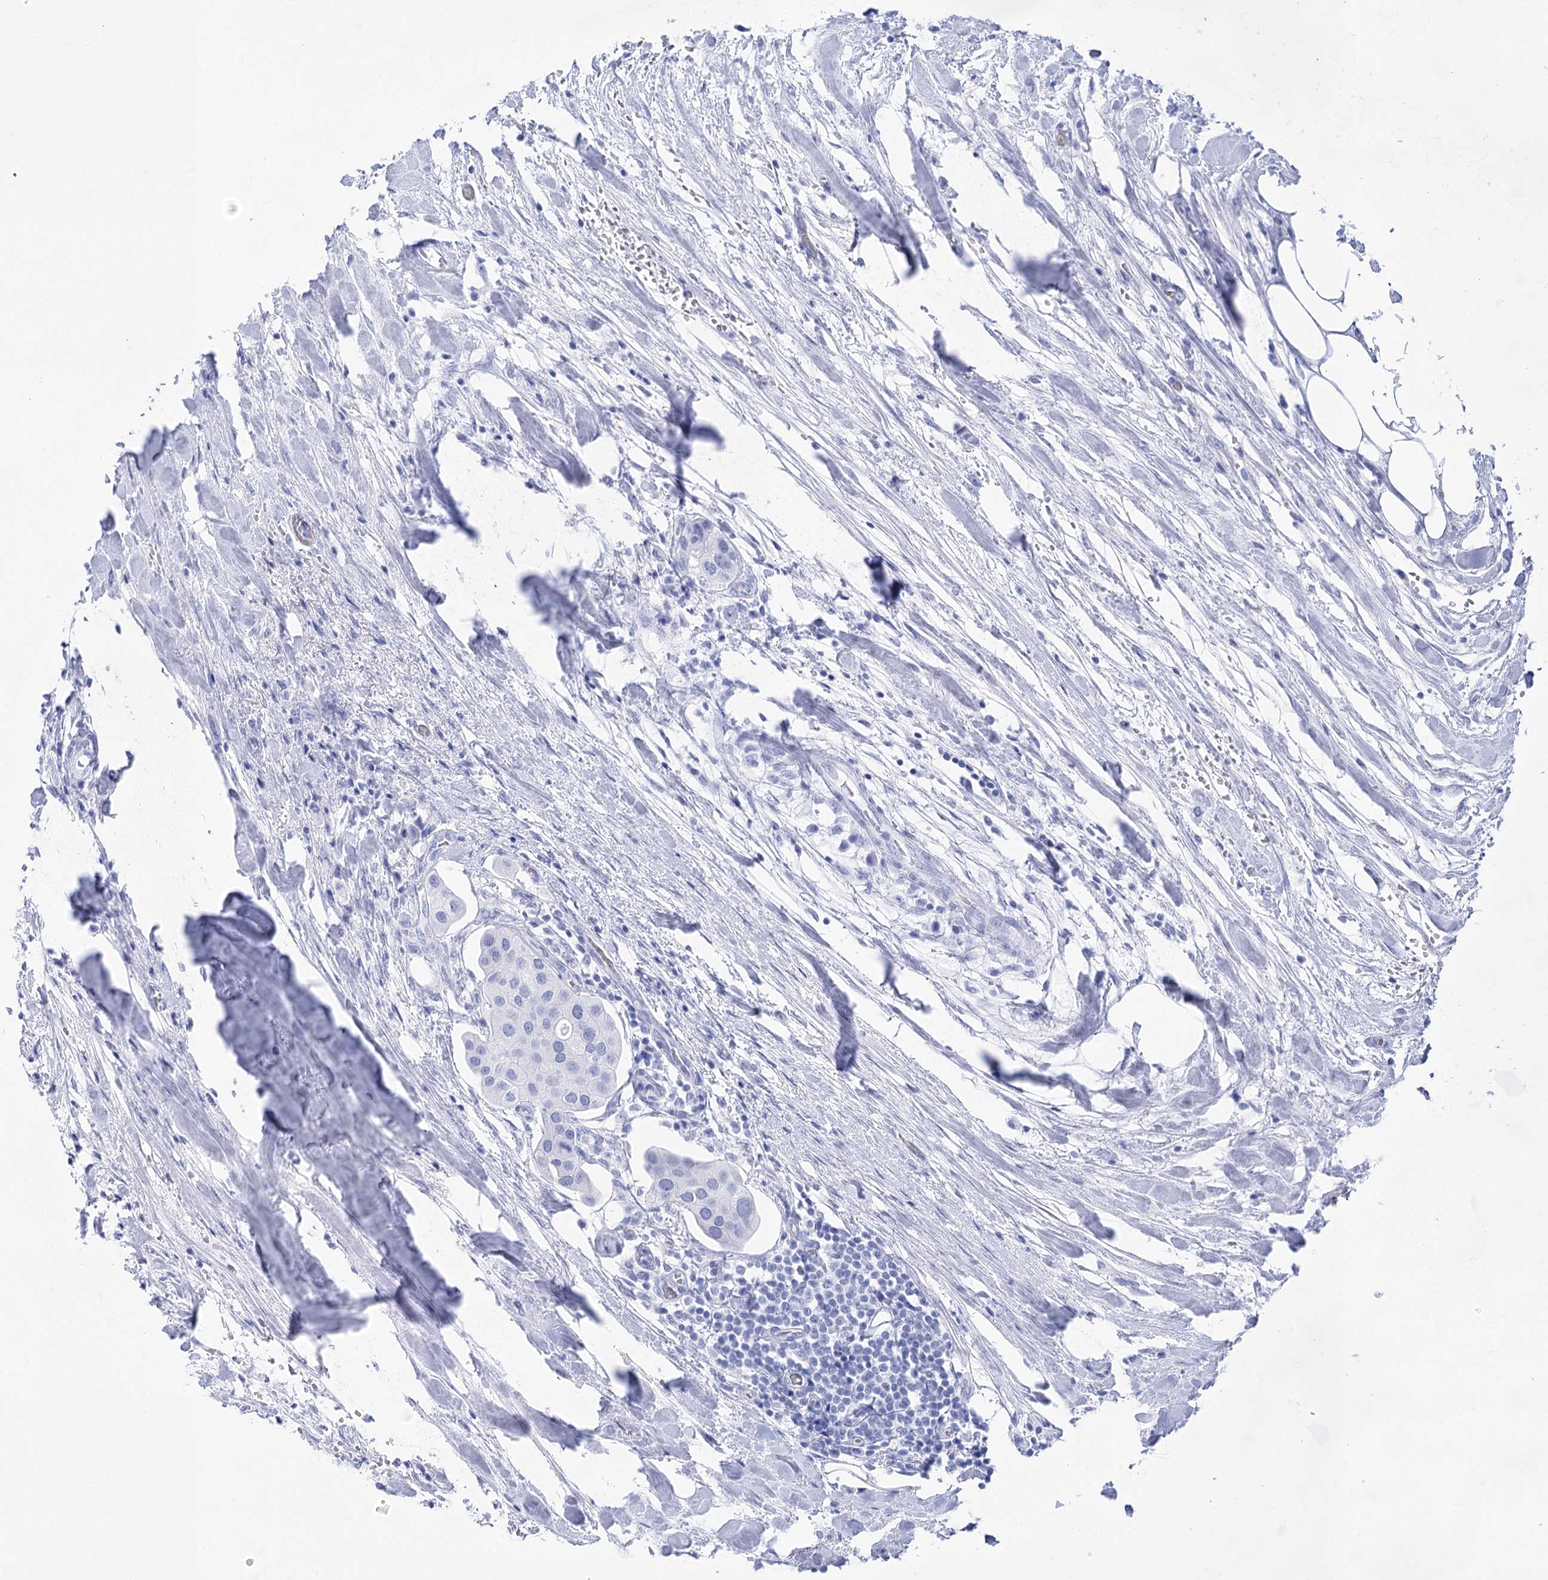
{"staining": {"intensity": "negative", "quantity": "none", "location": "none"}, "tissue": "urothelial cancer", "cell_type": "Tumor cells", "image_type": "cancer", "snomed": [{"axis": "morphology", "description": "Urothelial carcinoma, High grade"}, {"axis": "topography", "description": "Urinary bladder"}], "caption": "This is an IHC histopathology image of human urothelial cancer. There is no staining in tumor cells.", "gene": "LALBA", "patient": {"sex": "male", "age": 64}}